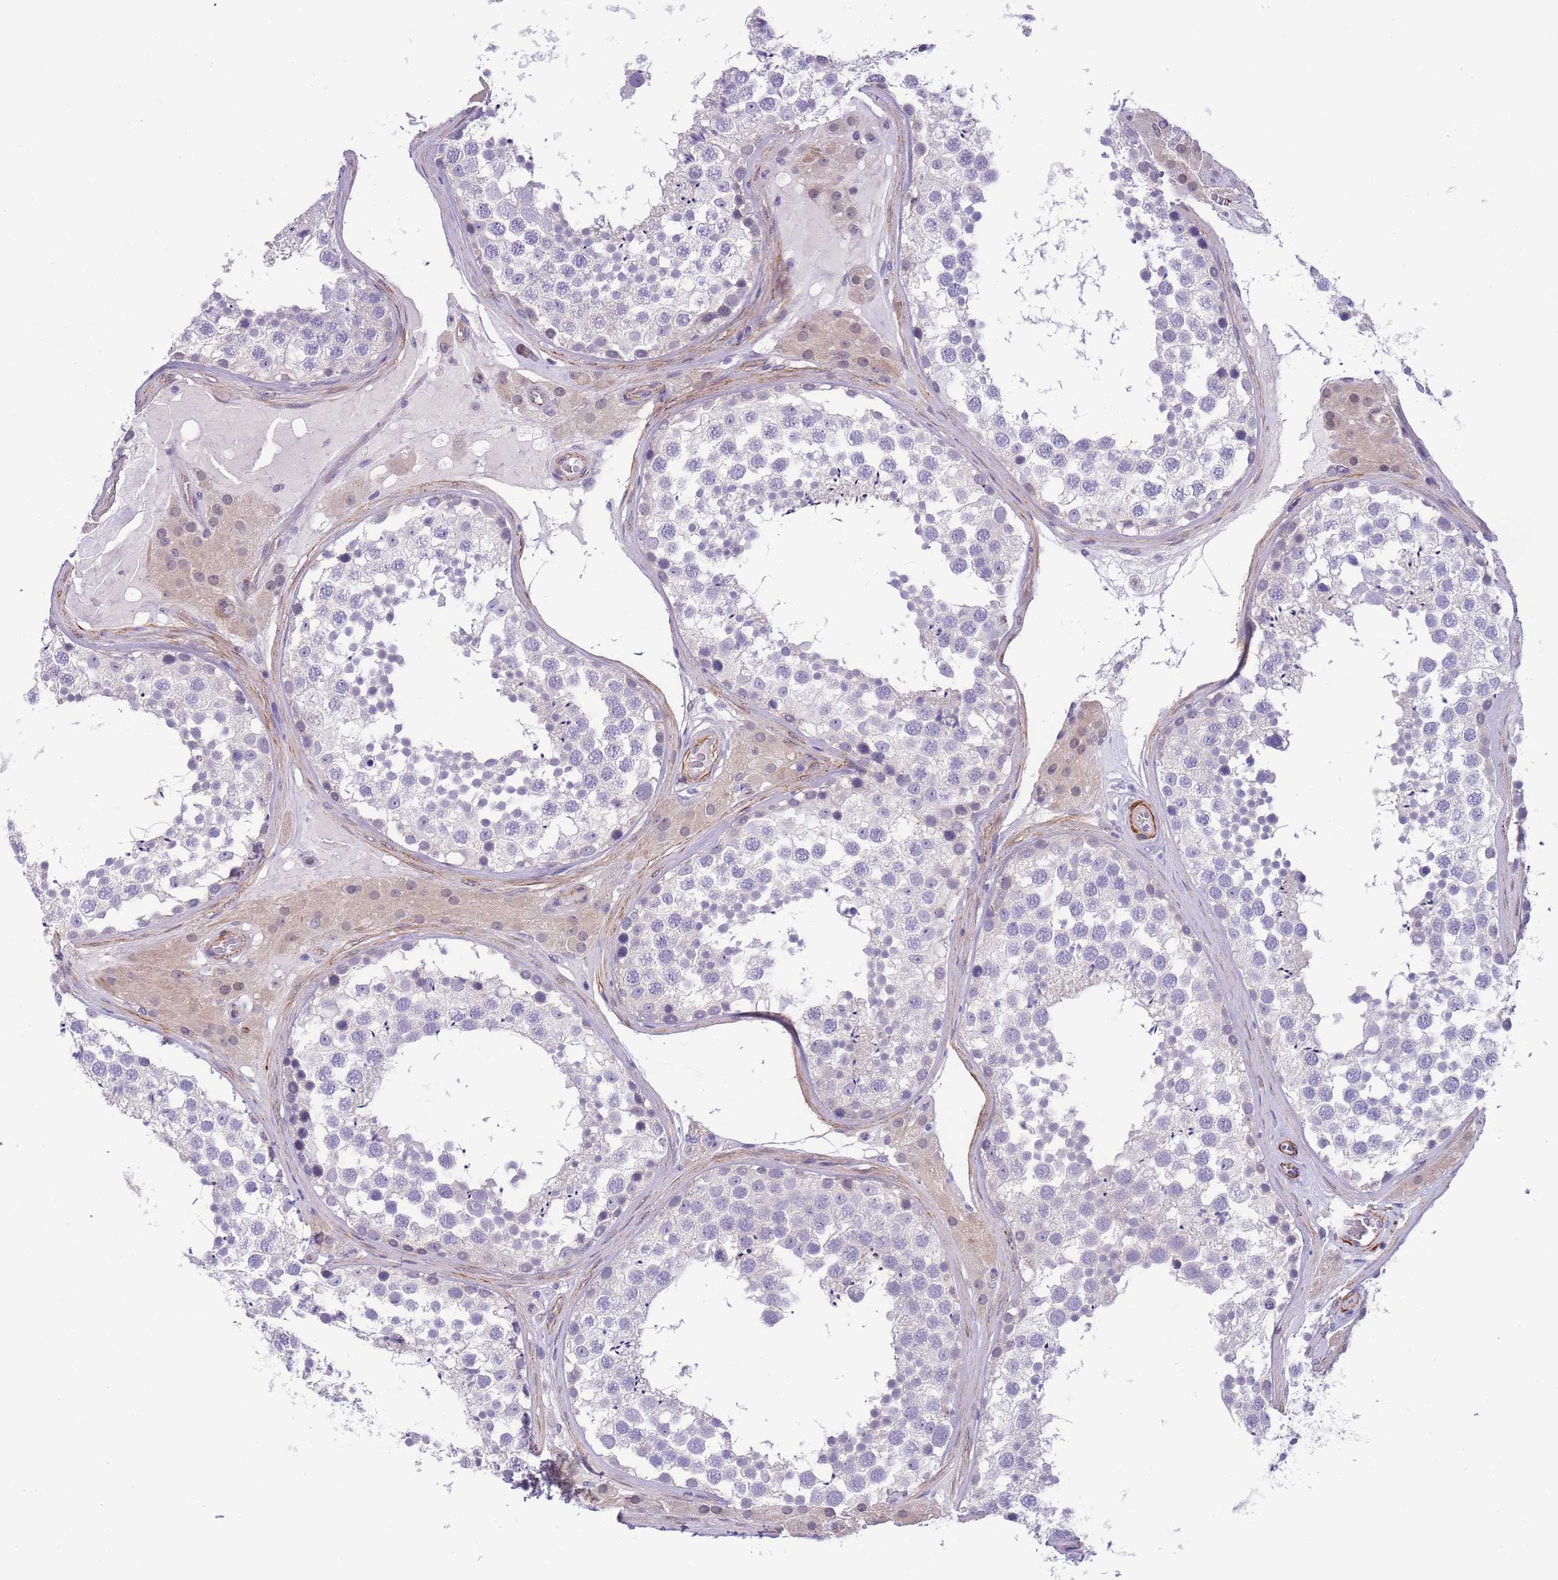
{"staining": {"intensity": "negative", "quantity": "none", "location": "none"}, "tissue": "testis", "cell_type": "Cells in seminiferous ducts", "image_type": "normal", "snomed": [{"axis": "morphology", "description": "Normal tissue, NOS"}, {"axis": "topography", "description": "Testis"}], "caption": "An image of human testis is negative for staining in cells in seminiferous ducts. (Stains: DAB (3,3'-diaminobenzidine) immunohistochemistry (IHC) with hematoxylin counter stain, Microscopy: brightfield microscopy at high magnification).", "gene": "FAM124A", "patient": {"sex": "male", "age": 46}}